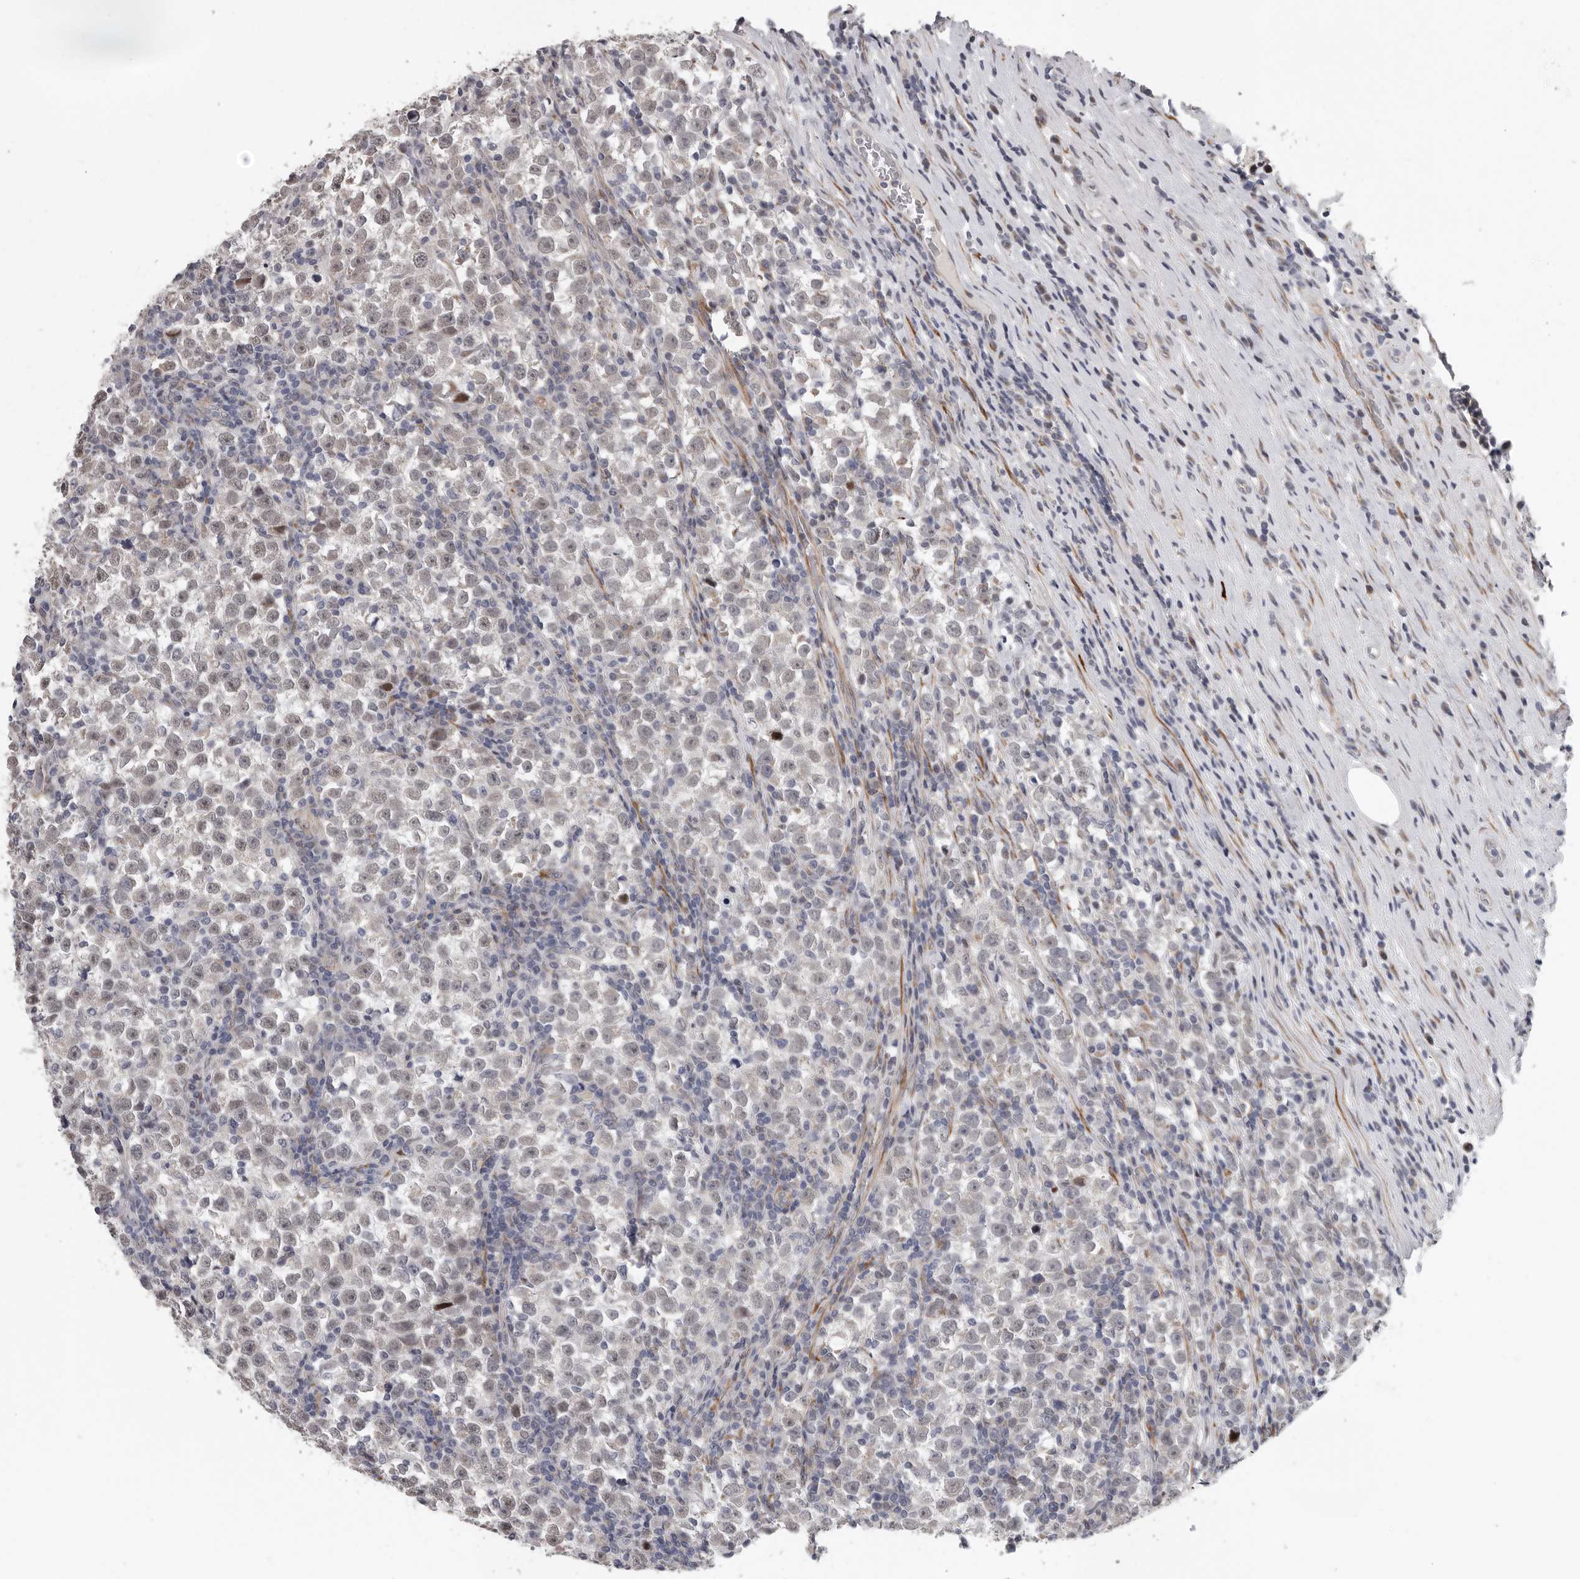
{"staining": {"intensity": "negative", "quantity": "none", "location": "none"}, "tissue": "testis cancer", "cell_type": "Tumor cells", "image_type": "cancer", "snomed": [{"axis": "morphology", "description": "Normal tissue, NOS"}, {"axis": "morphology", "description": "Seminoma, NOS"}, {"axis": "topography", "description": "Testis"}], "caption": "Photomicrograph shows no protein staining in tumor cells of testis cancer (seminoma) tissue. Brightfield microscopy of immunohistochemistry (IHC) stained with DAB (3,3'-diaminobenzidine) (brown) and hematoxylin (blue), captured at high magnification.", "gene": "RALGPS2", "patient": {"sex": "male", "age": 43}}